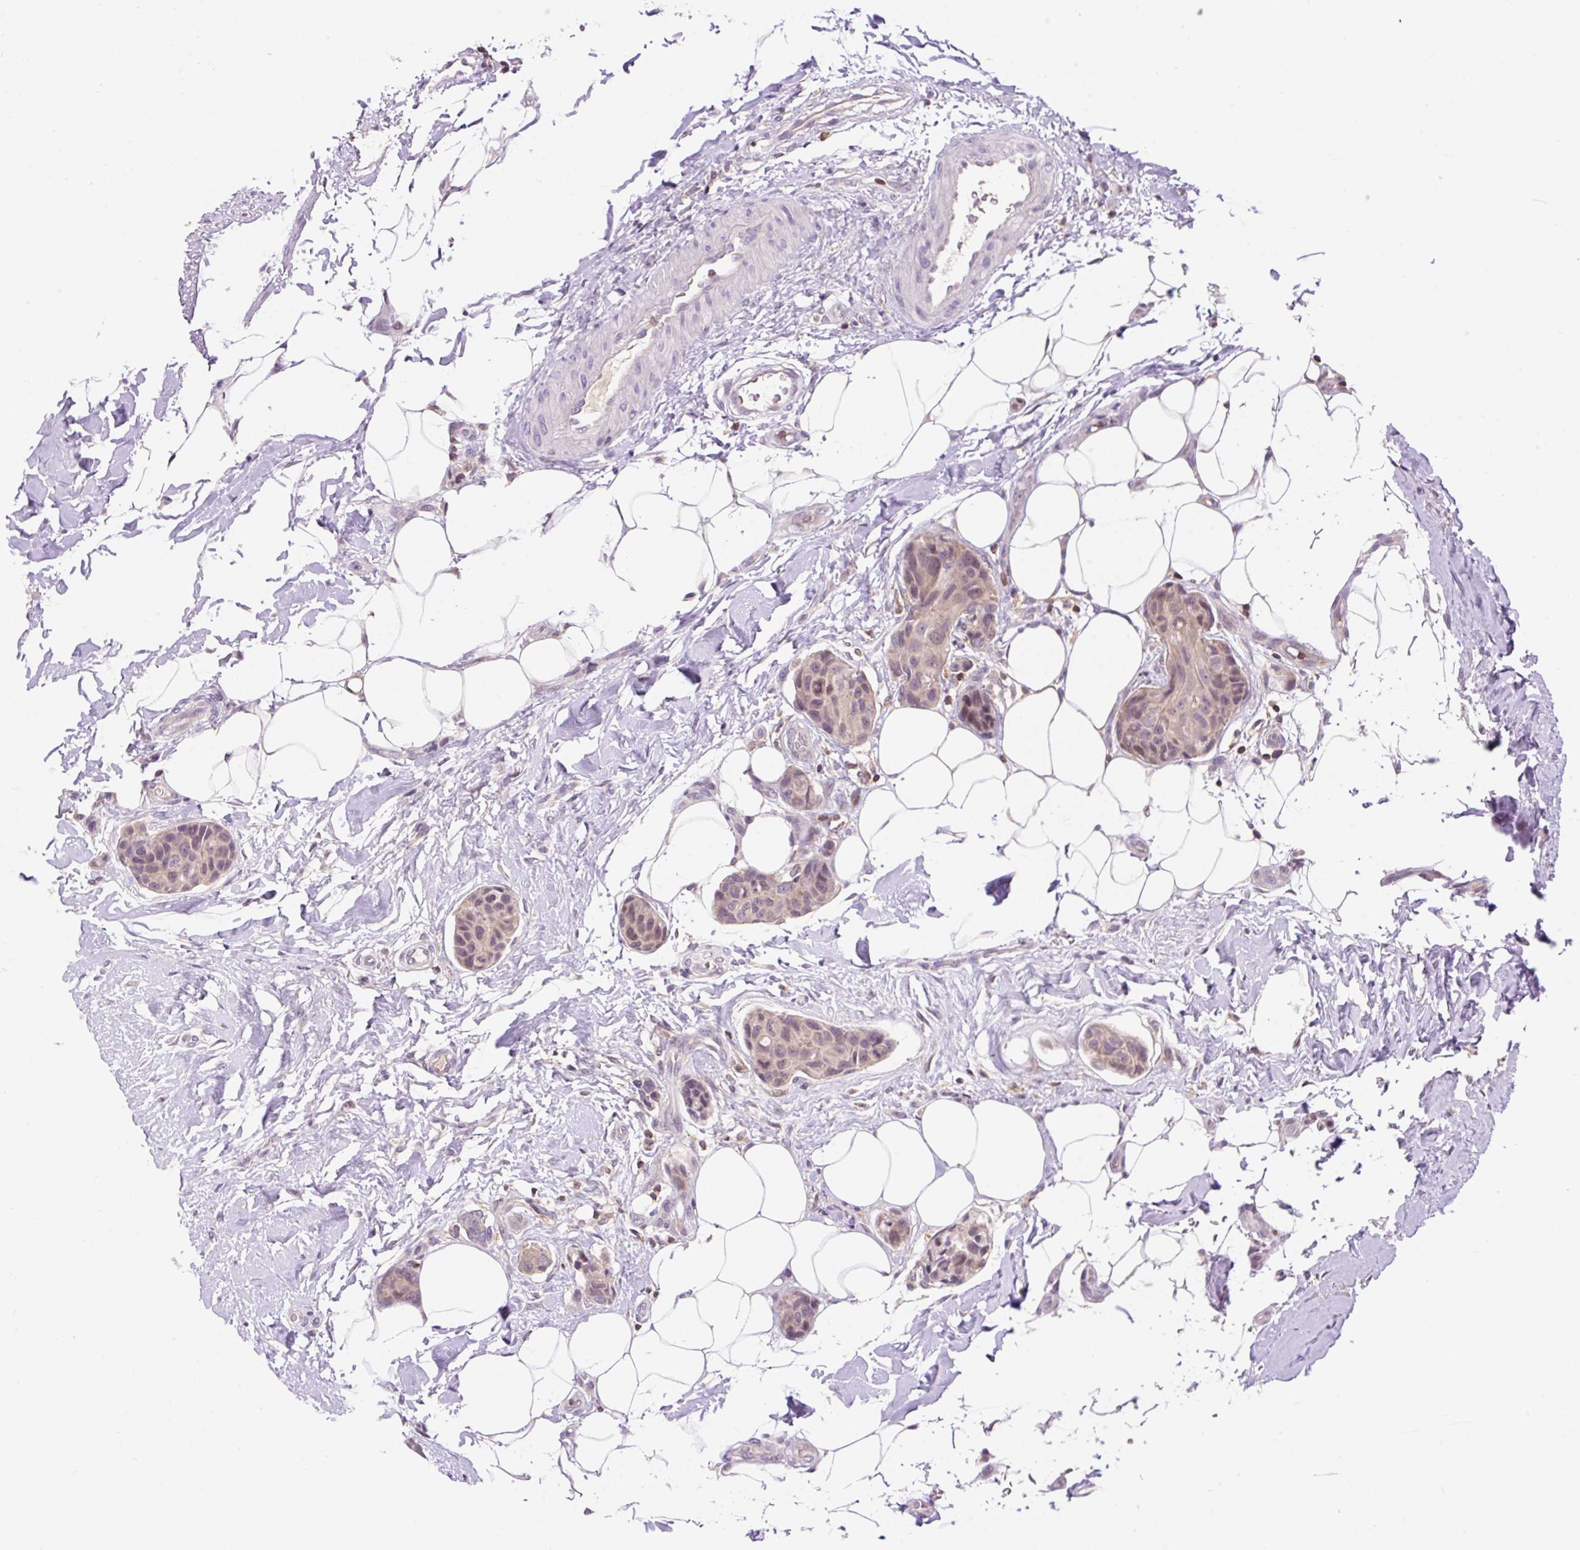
{"staining": {"intensity": "weak", "quantity": ">75%", "location": "cytoplasmic/membranous,nuclear"}, "tissue": "breast cancer", "cell_type": "Tumor cells", "image_type": "cancer", "snomed": [{"axis": "morphology", "description": "Duct carcinoma"}, {"axis": "topography", "description": "Breast"}, {"axis": "topography", "description": "Lymph node"}], "caption": "Breast intraductal carcinoma stained with a protein marker reveals weak staining in tumor cells.", "gene": "CARD11", "patient": {"sex": "female", "age": 80}}